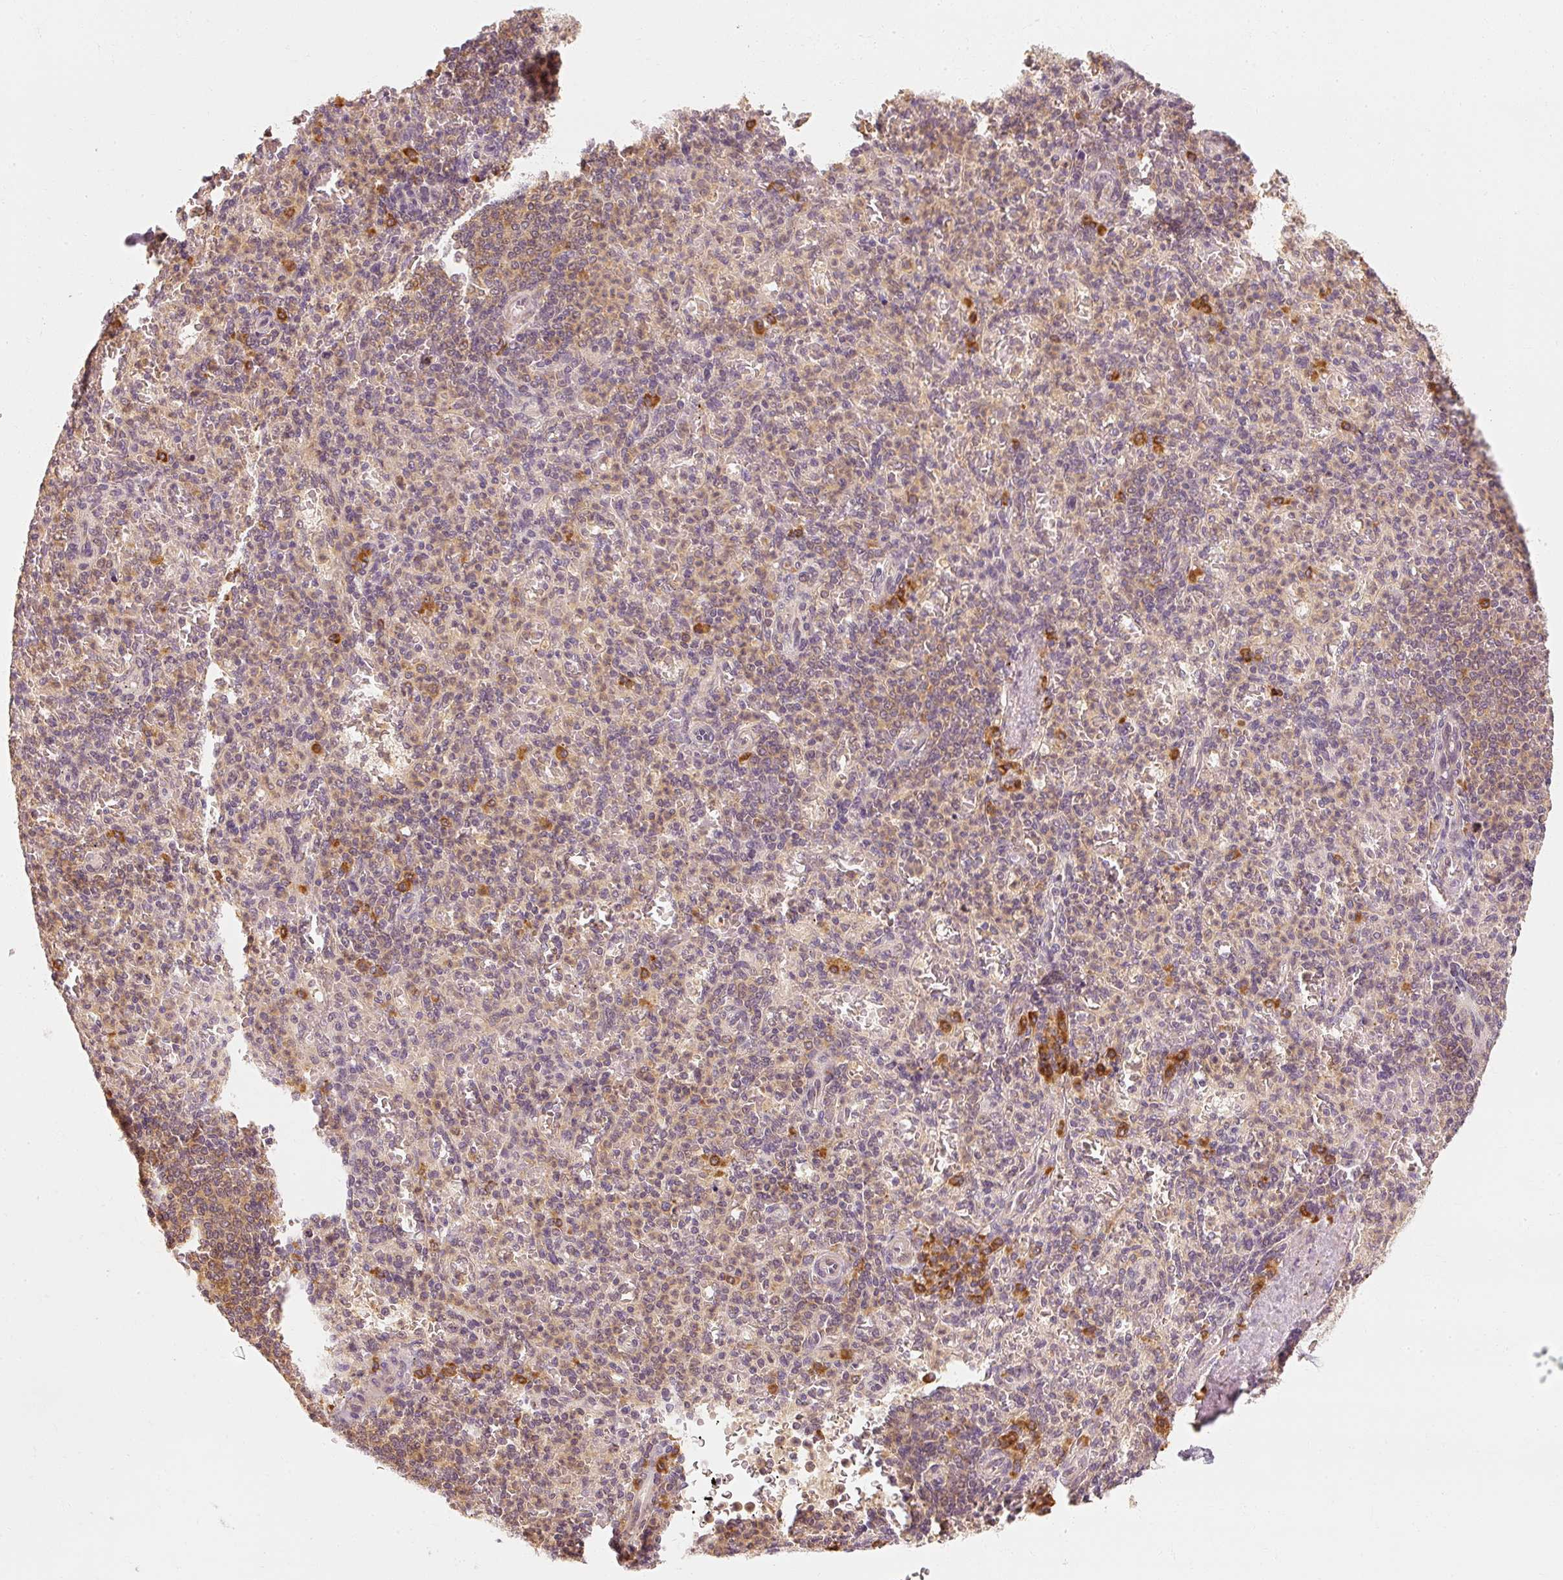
{"staining": {"intensity": "strong", "quantity": "<25%", "location": "cytoplasmic/membranous"}, "tissue": "spleen", "cell_type": "Cells in red pulp", "image_type": "normal", "snomed": [{"axis": "morphology", "description": "Normal tissue, NOS"}, {"axis": "topography", "description": "Spleen"}], "caption": "Cells in red pulp exhibit medium levels of strong cytoplasmic/membranous staining in approximately <25% of cells in normal human spleen. (DAB (3,3'-diaminobenzidine) IHC, brown staining for protein, blue staining for nuclei).", "gene": "EEF1A1", "patient": {"sex": "female", "age": 74}}